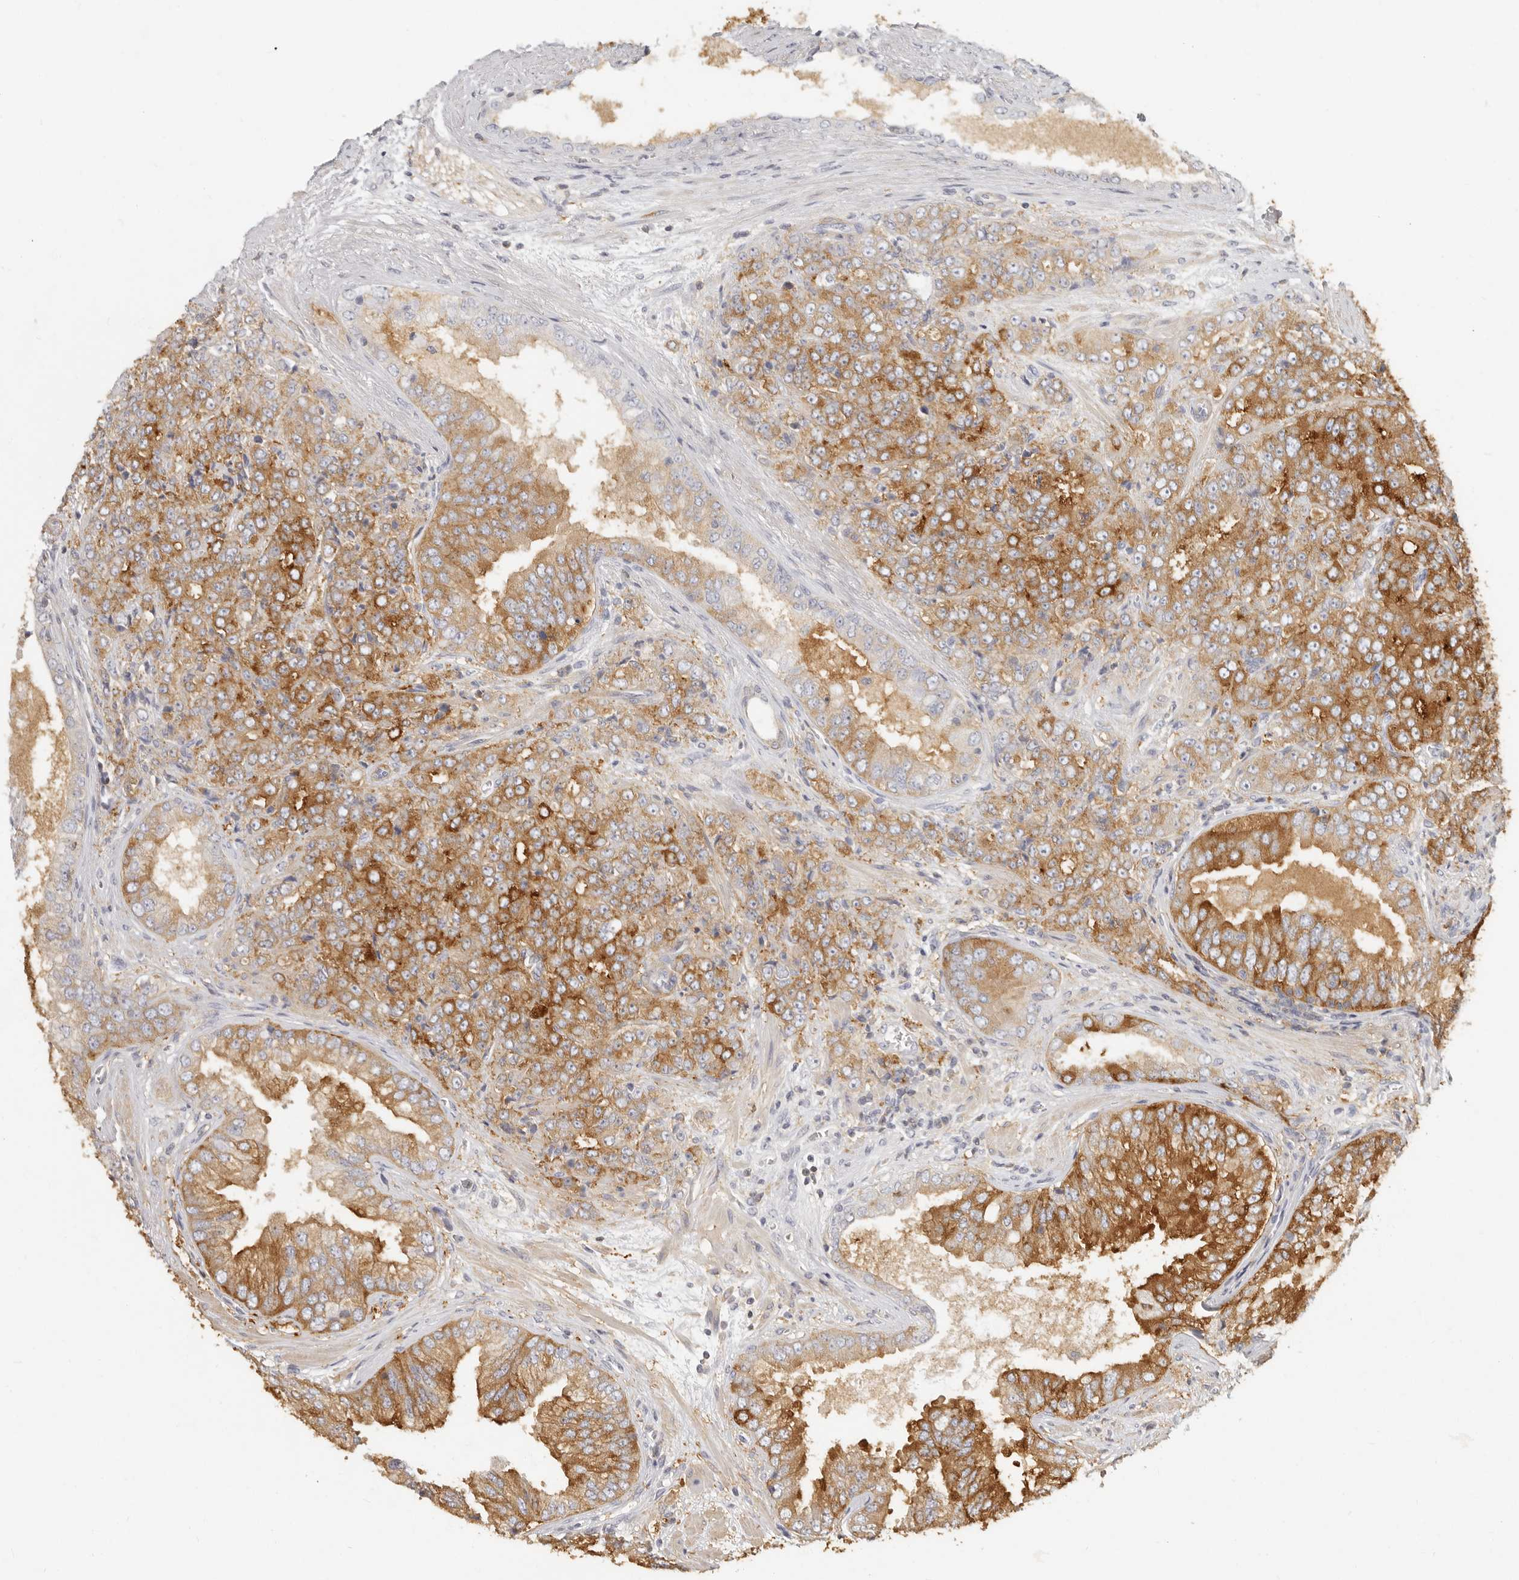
{"staining": {"intensity": "strong", "quantity": ">75%", "location": "cytoplasmic/membranous"}, "tissue": "prostate cancer", "cell_type": "Tumor cells", "image_type": "cancer", "snomed": [{"axis": "morphology", "description": "Adenocarcinoma, High grade"}, {"axis": "topography", "description": "Prostate"}], "caption": "Immunohistochemical staining of human prostate cancer (high-grade adenocarcinoma) demonstrates high levels of strong cytoplasmic/membranous protein expression in approximately >75% of tumor cells.", "gene": "NIBAN1", "patient": {"sex": "male", "age": 58}}